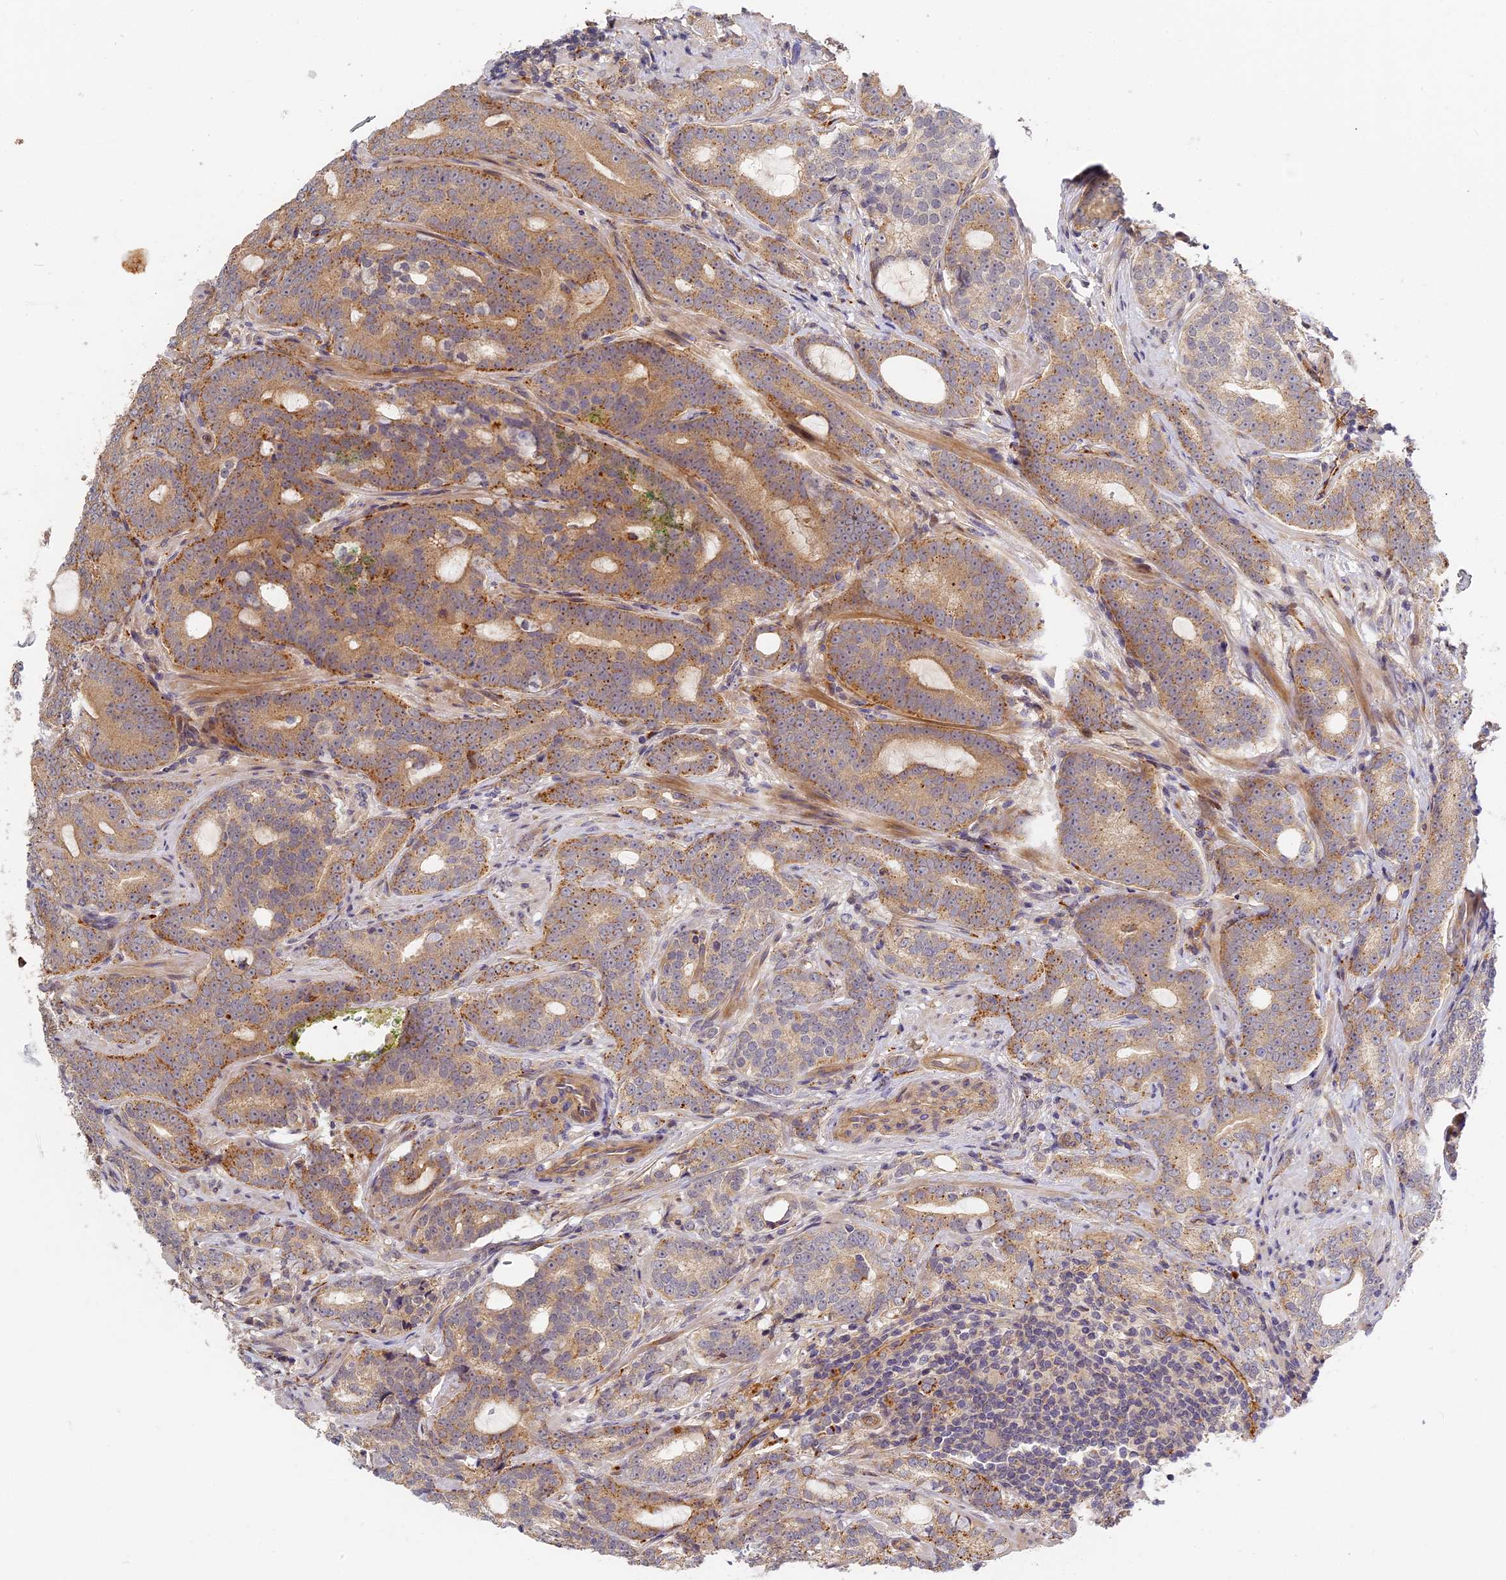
{"staining": {"intensity": "moderate", "quantity": "25%-75%", "location": "cytoplasmic/membranous"}, "tissue": "prostate cancer", "cell_type": "Tumor cells", "image_type": "cancer", "snomed": [{"axis": "morphology", "description": "Adenocarcinoma, High grade"}, {"axis": "topography", "description": "Prostate"}], "caption": "Immunohistochemical staining of prostate high-grade adenocarcinoma exhibits medium levels of moderate cytoplasmic/membranous protein expression in about 25%-75% of tumor cells.", "gene": "MISP3", "patient": {"sex": "male", "age": 64}}